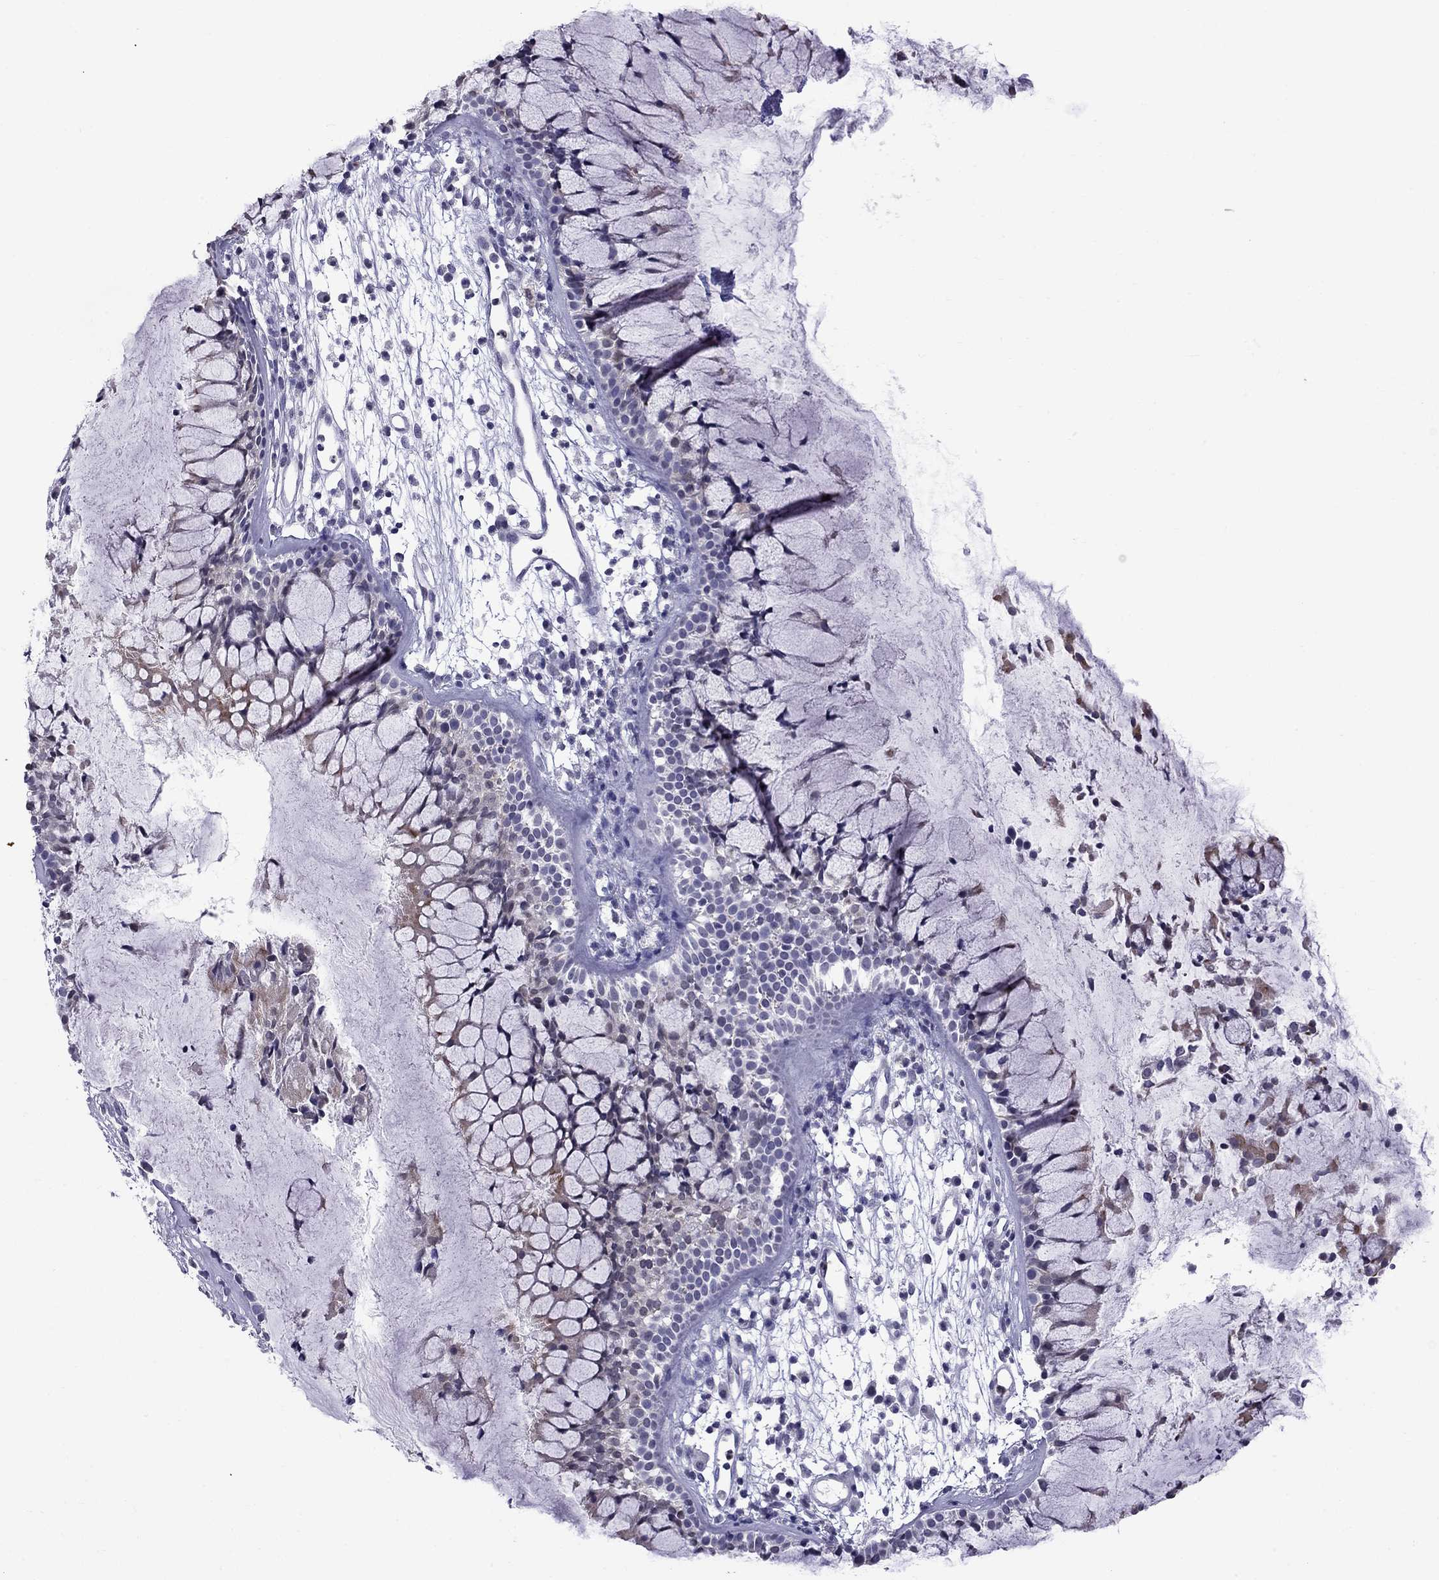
{"staining": {"intensity": "moderate", "quantity": "<25%", "location": "cytoplasmic/membranous"}, "tissue": "nasopharynx", "cell_type": "Respiratory epithelial cells", "image_type": "normal", "snomed": [{"axis": "morphology", "description": "Normal tissue, NOS"}, {"axis": "topography", "description": "Nasopharynx"}], "caption": "The image displays a brown stain indicating the presence of a protein in the cytoplasmic/membranous of respiratory epithelial cells in nasopharynx.", "gene": "MUC15", "patient": {"sex": "male", "age": 77}}